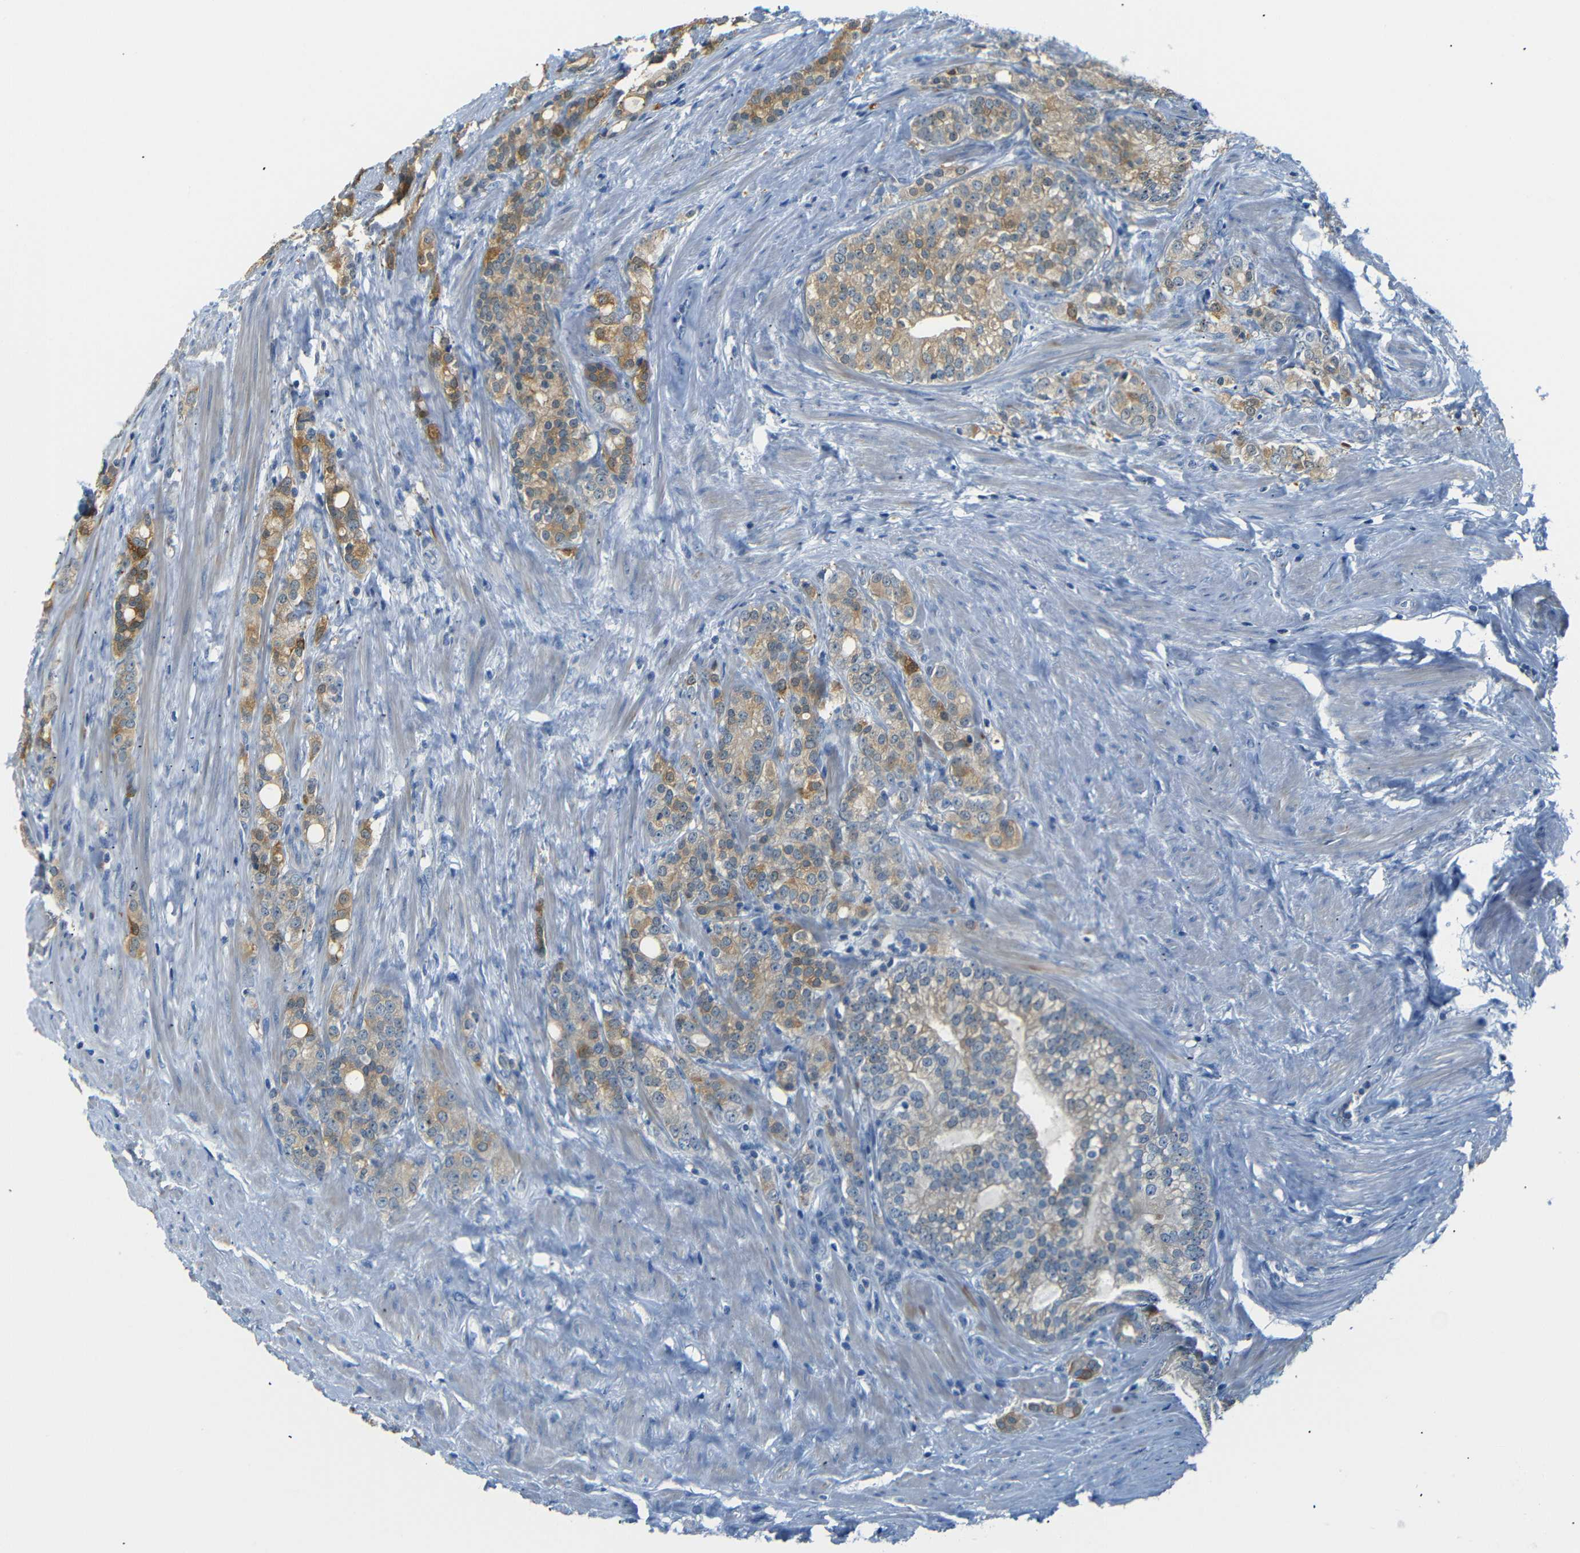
{"staining": {"intensity": "moderate", "quantity": "25%-75%", "location": "cytoplasmic/membranous"}, "tissue": "prostate cancer", "cell_type": "Tumor cells", "image_type": "cancer", "snomed": [{"axis": "morphology", "description": "Adenocarcinoma, Low grade"}, {"axis": "topography", "description": "Prostate"}], "caption": "This image shows immunohistochemistry staining of human prostate cancer, with medium moderate cytoplasmic/membranous positivity in approximately 25%-75% of tumor cells.", "gene": "SFN", "patient": {"sex": "male", "age": 71}}